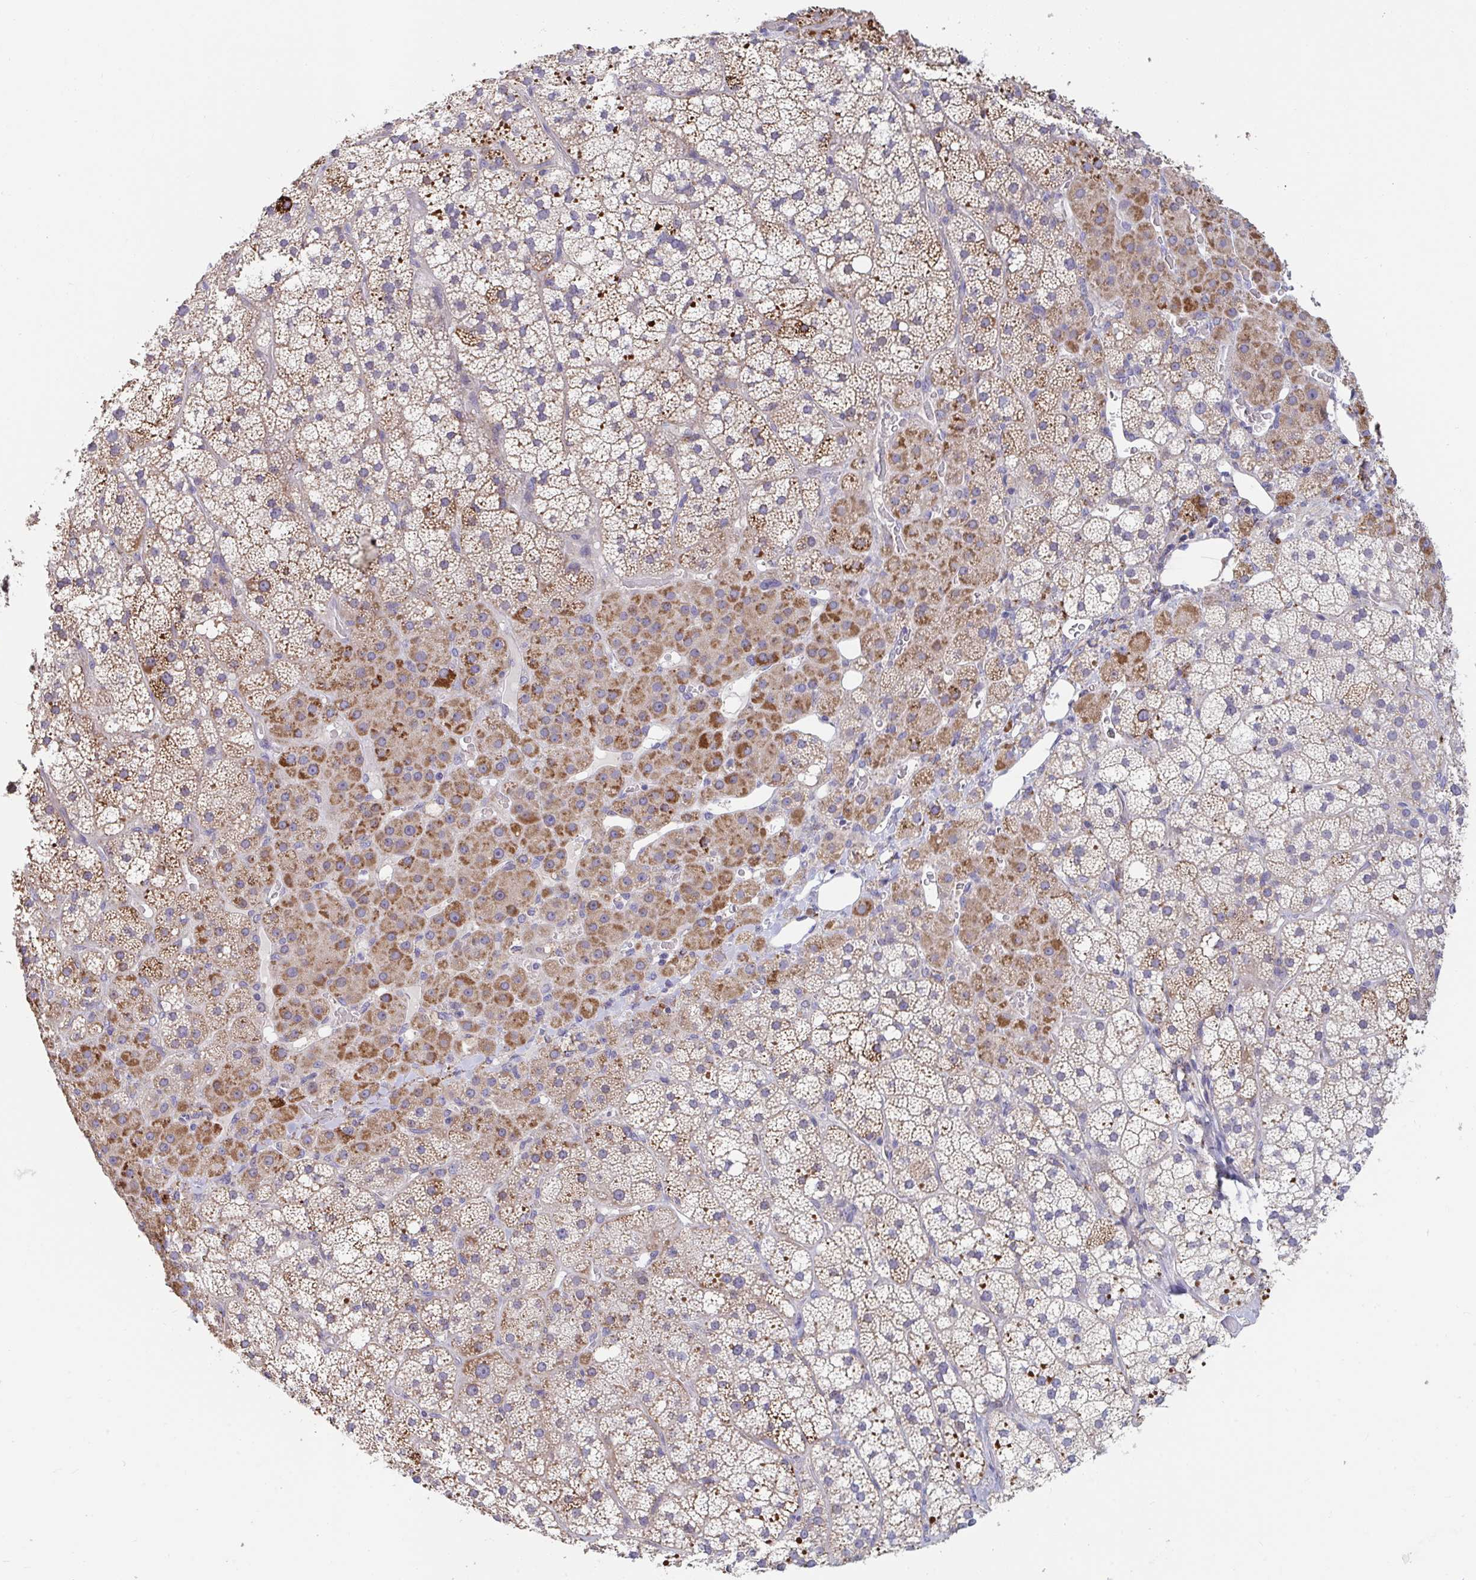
{"staining": {"intensity": "strong", "quantity": "25%-75%", "location": "cytoplasmic/membranous"}, "tissue": "adrenal gland", "cell_type": "Glandular cells", "image_type": "normal", "snomed": [{"axis": "morphology", "description": "Normal tissue, NOS"}, {"axis": "topography", "description": "Adrenal gland"}], "caption": "Immunohistochemical staining of normal adrenal gland demonstrates strong cytoplasmic/membranous protein expression in about 25%-75% of glandular cells.", "gene": "FAM156A", "patient": {"sex": "male", "age": 53}}